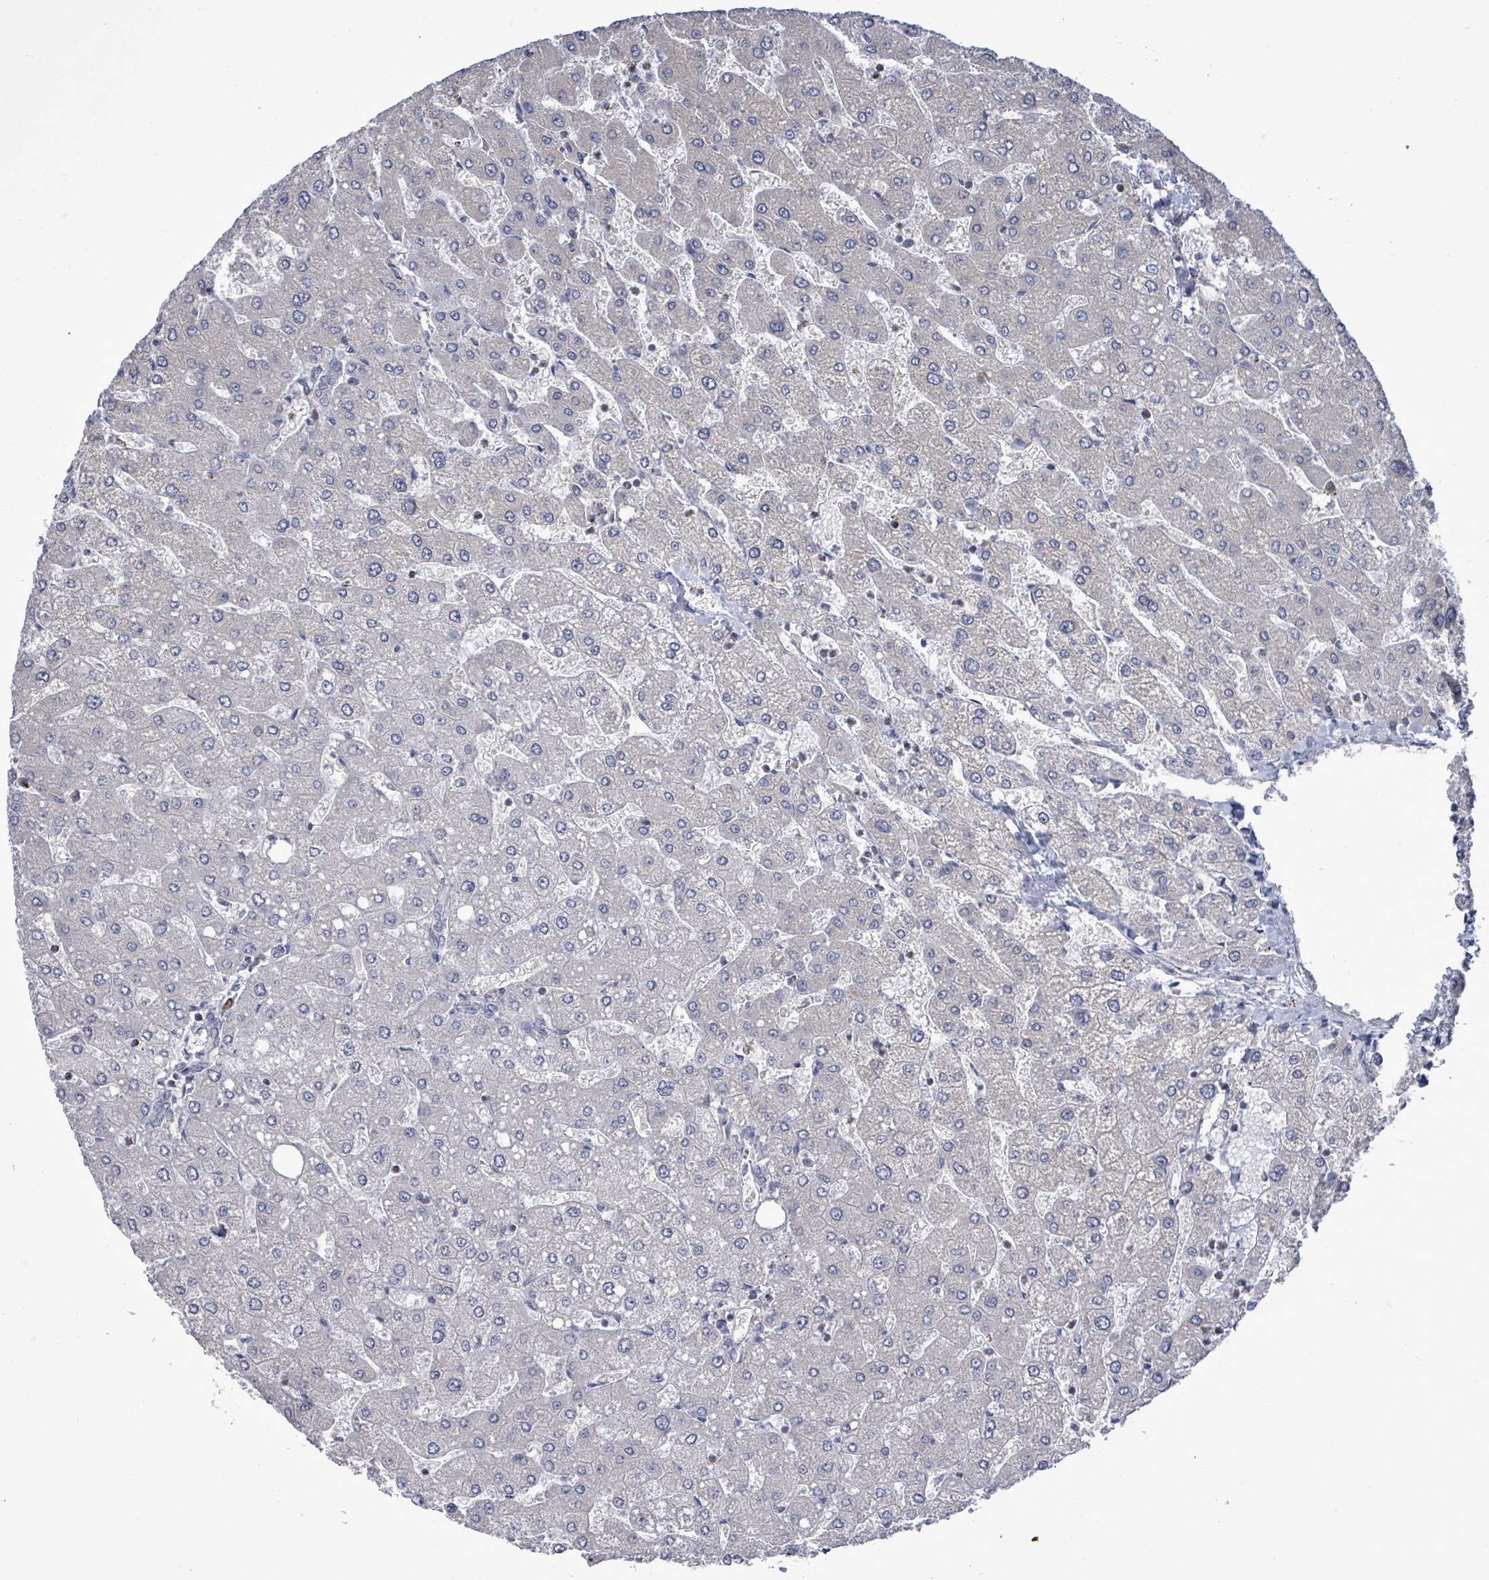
{"staining": {"intensity": "negative", "quantity": "none", "location": "none"}, "tissue": "liver", "cell_type": "Cholangiocytes", "image_type": "normal", "snomed": [{"axis": "morphology", "description": "Normal tissue, NOS"}, {"axis": "topography", "description": "Liver"}], "caption": "Immunohistochemistry of unremarkable liver exhibits no staining in cholangiocytes.", "gene": "PAPSS1", "patient": {"sex": "male", "age": 55}}